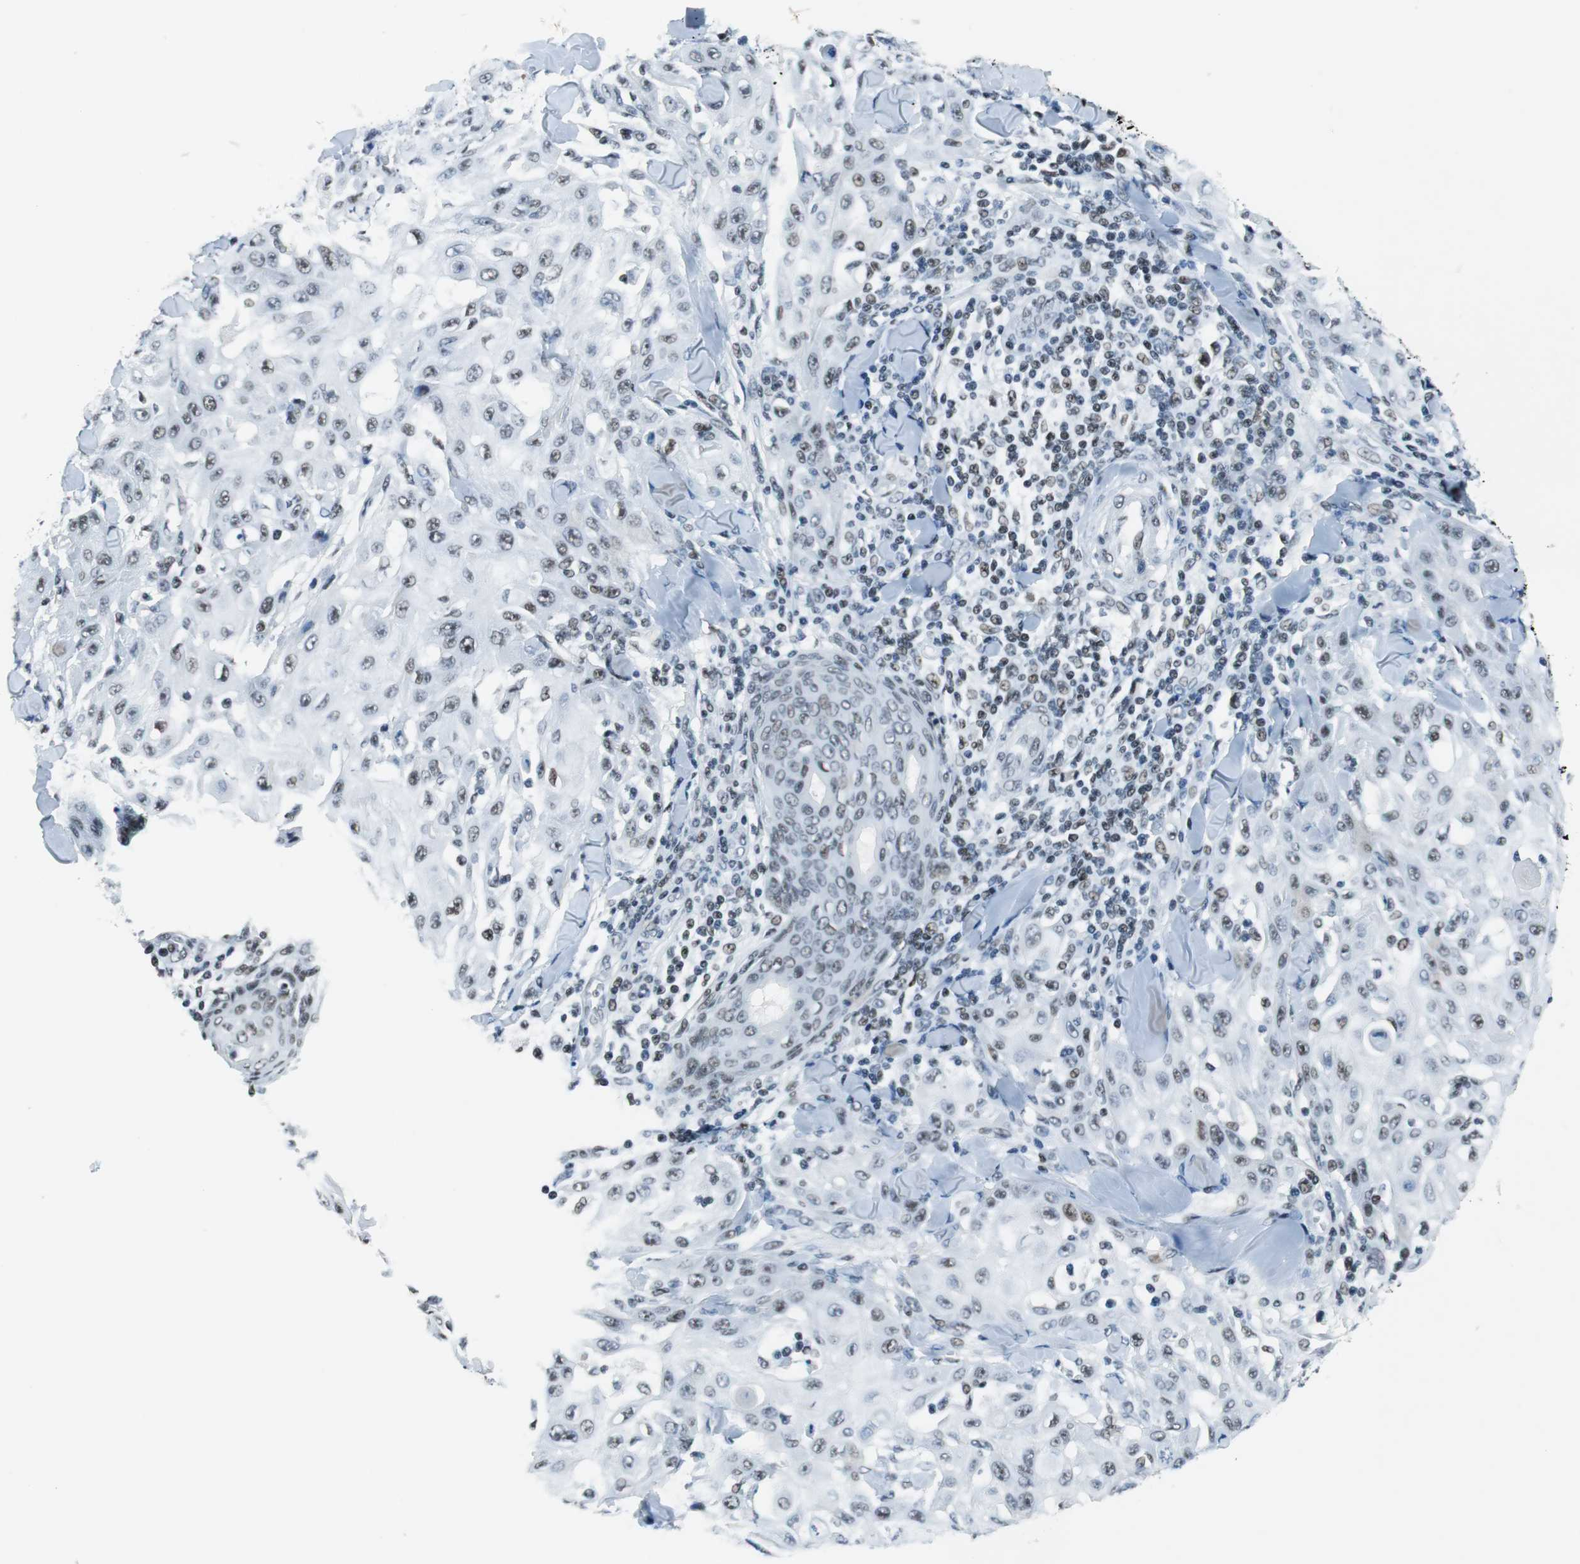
{"staining": {"intensity": "weak", "quantity": "<25%", "location": "nuclear"}, "tissue": "skin cancer", "cell_type": "Tumor cells", "image_type": "cancer", "snomed": [{"axis": "morphology", "description": "Squamous cell carcinoma, NOS"}, {"axis": "topography", "description": "Skin"}], "caption": "An immunohistochemistry image of squamous cell carcinoma (skin) is shown. There is no staining in tumor cells of squamous cell carcinoma (skin).", "gene": "HDAC3", "patient": {"sex": "male", "age": 24}}